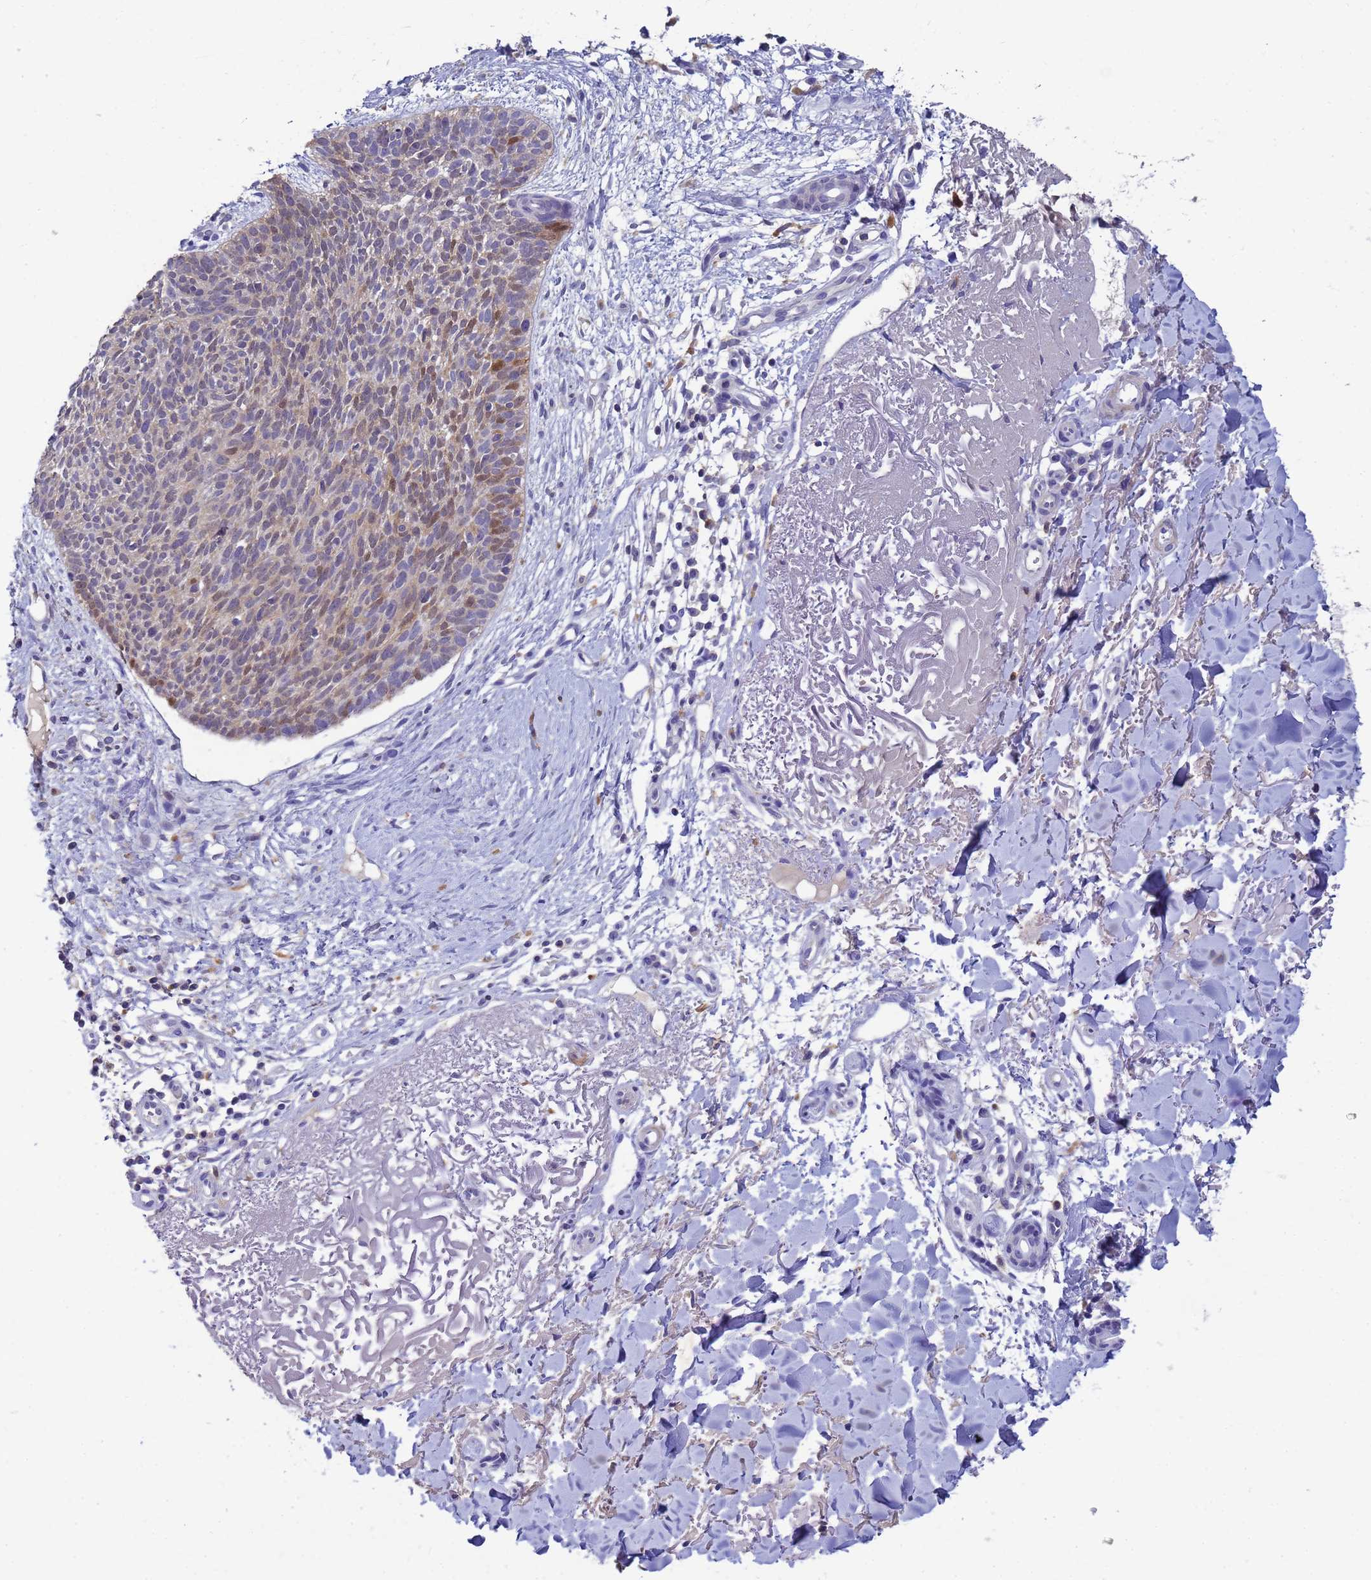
{"staining": {"intensity": "moderate", "quantity": "25%-75%", "location": "nuclear"}, "tissue": "skin cancer", "cell_type": "Tumor cells", "image_type": "cancer", "snomed": [{"axis": "morphology", "description": "Basal cell carcinoma"}, {"axis": "topography", "description": "Skin"}], "caption": "Human skin cancer stained with a brown dye displays moderate nuclear positive positivity in about 25%-75% of tumor cells.", "gene": "KLHL13", "patient": {"sex": "male", "age": 84}}